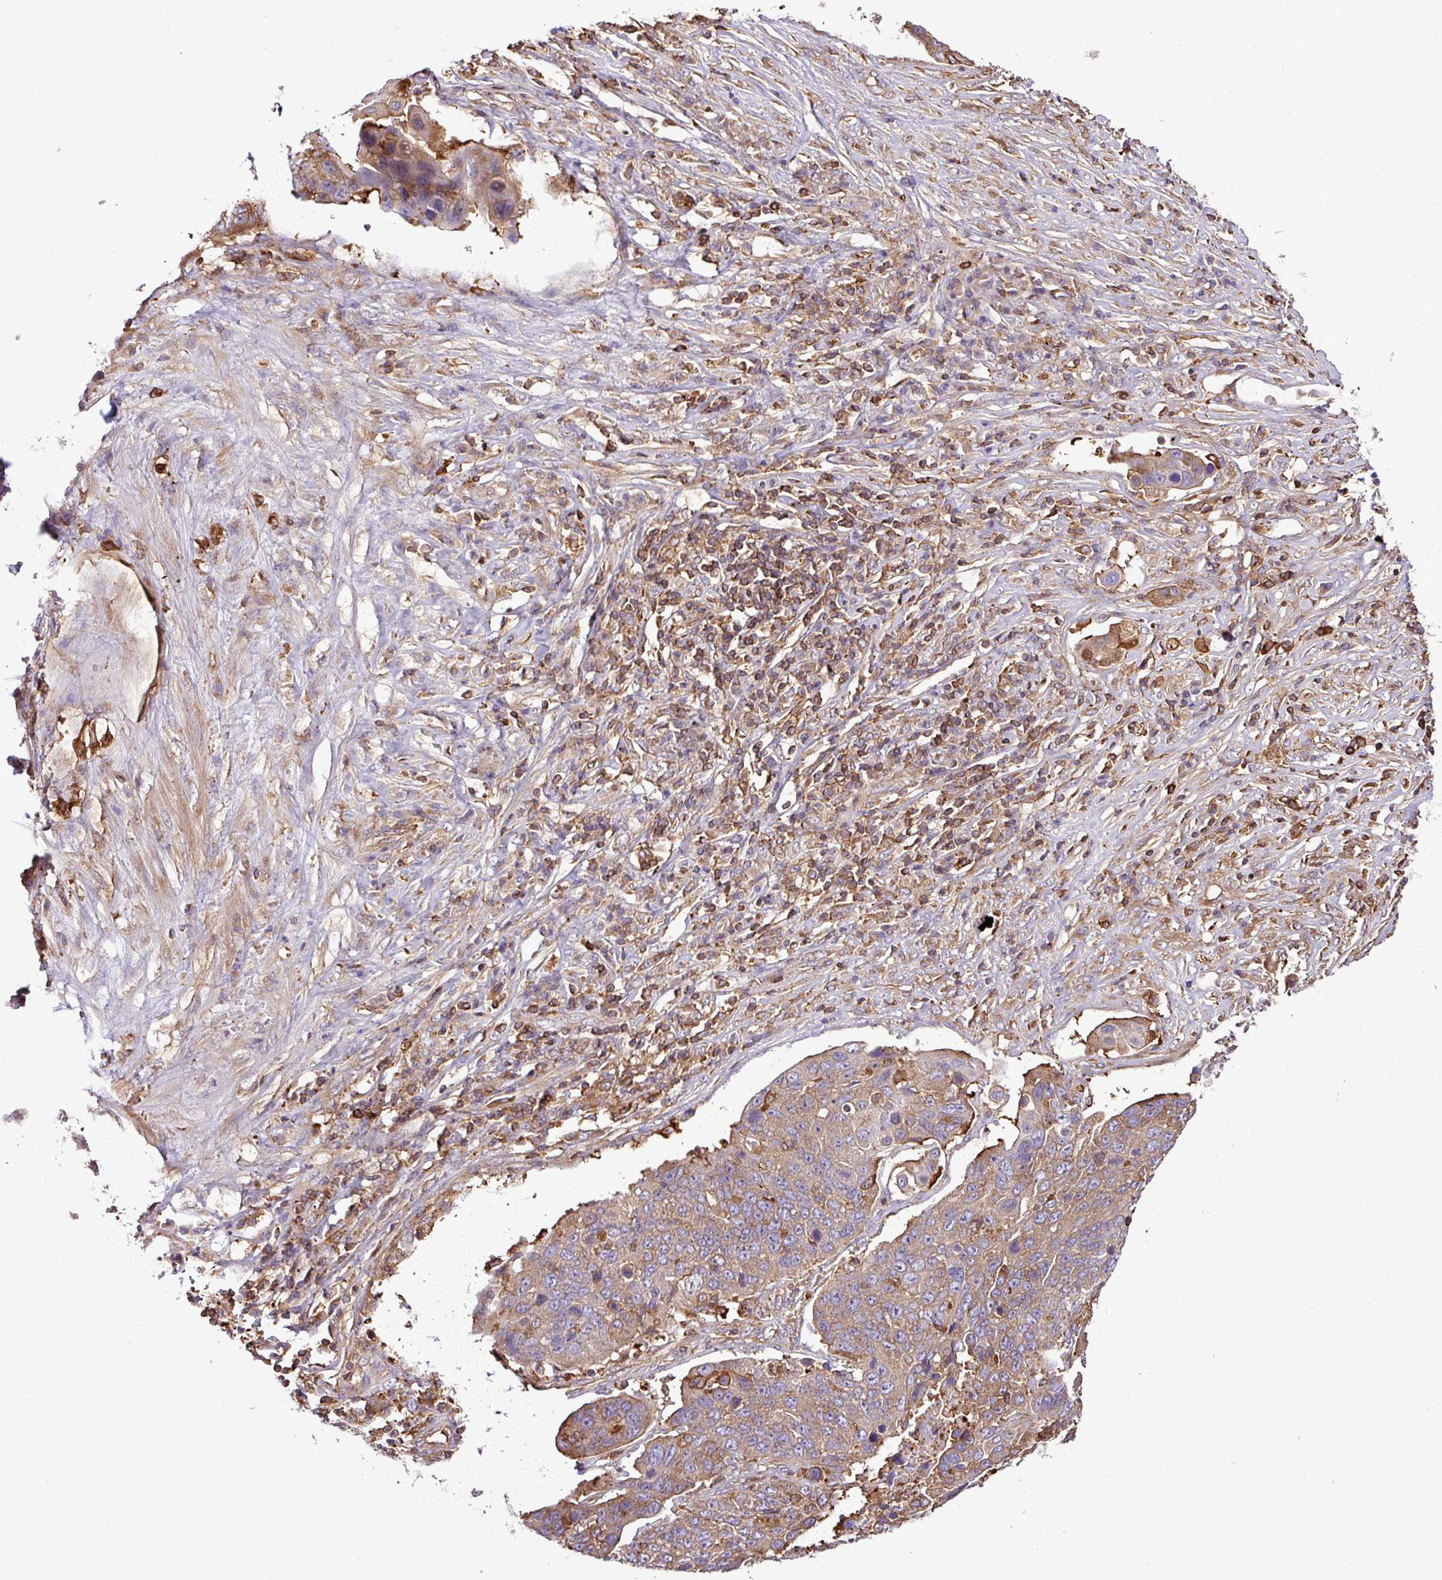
{"staining": {"intensity": "weak", "quantity": "<25%", "location": "cytoplasmic/membranous"}, "tissue": "lung cancer", "cell_type": "Tumor cells", "image_type": "cancer", "snomed": [{"axis": "morphology", "description": "Squamous cell carcinoma, NOS"}, {"axis": "topography", "description": "Lung"}], "caption": "Tumor cells show no significant positivity in squamous cell carcinoma (lung).", "gene": "PGAP6", "patient": {"sex": "male", "age": 66}}